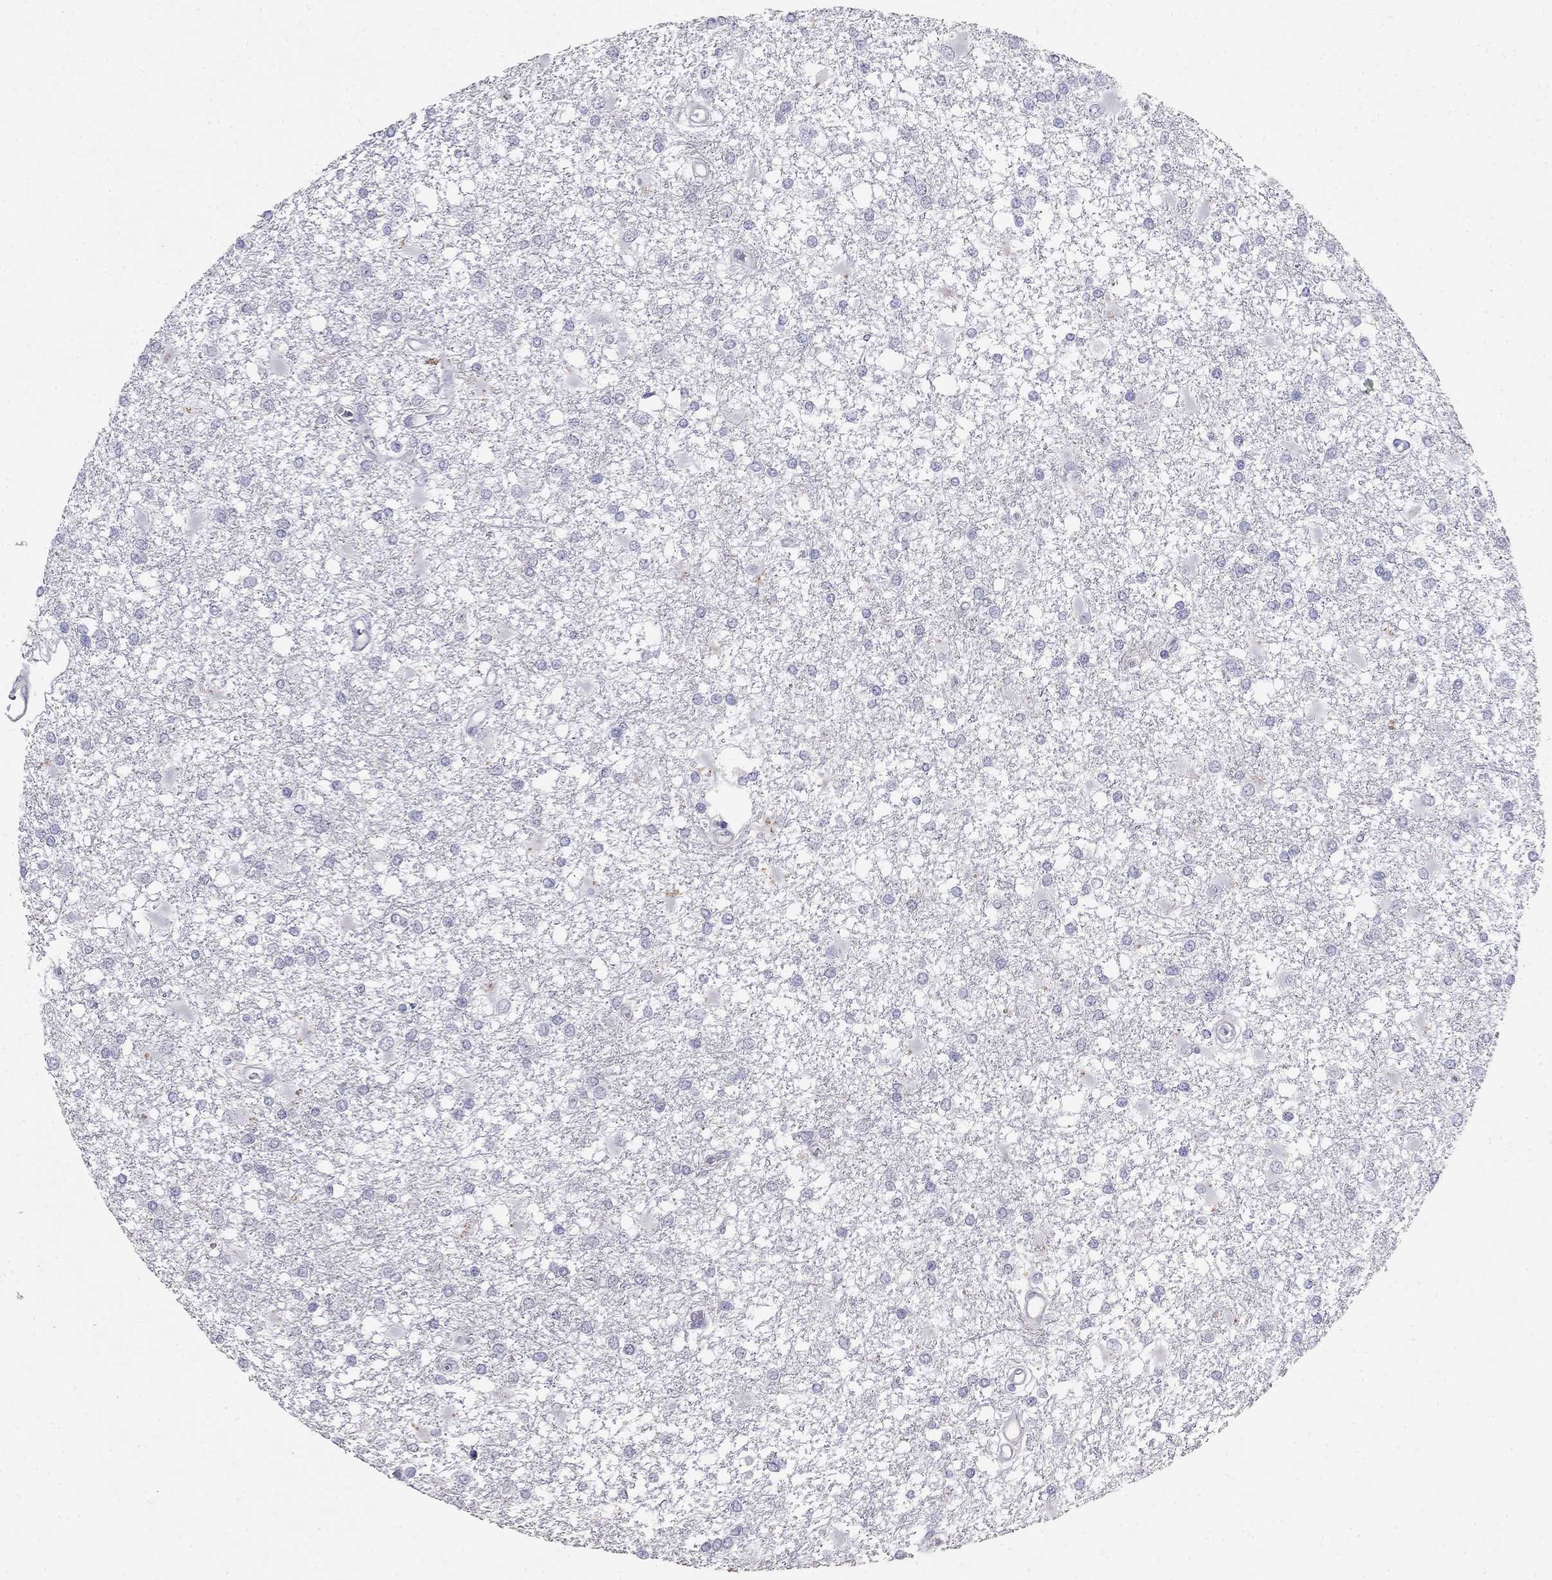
{"staining": {"intensity": "negative", "quantity": "none", "location": "none"}, "tissue": "glioma", "cell_type": "Tumor cells", "image_type": "cancer", "snomed": [{"axis": "morphology", "description": "Glioma, malignant, High grade"}, {"axis": "topography", "description": "Cerebral cortex"}], "caption": "Immunohistochemistry (IHC) micrograph of neoplastic tissue: malignant glioma (high-grade) stained with DAB (3,3'-diaminobenzidine) displays no significant protein expression in tumor cells.", "gene": "LY6H", "patient": {"sex": "male", "age": 79}}